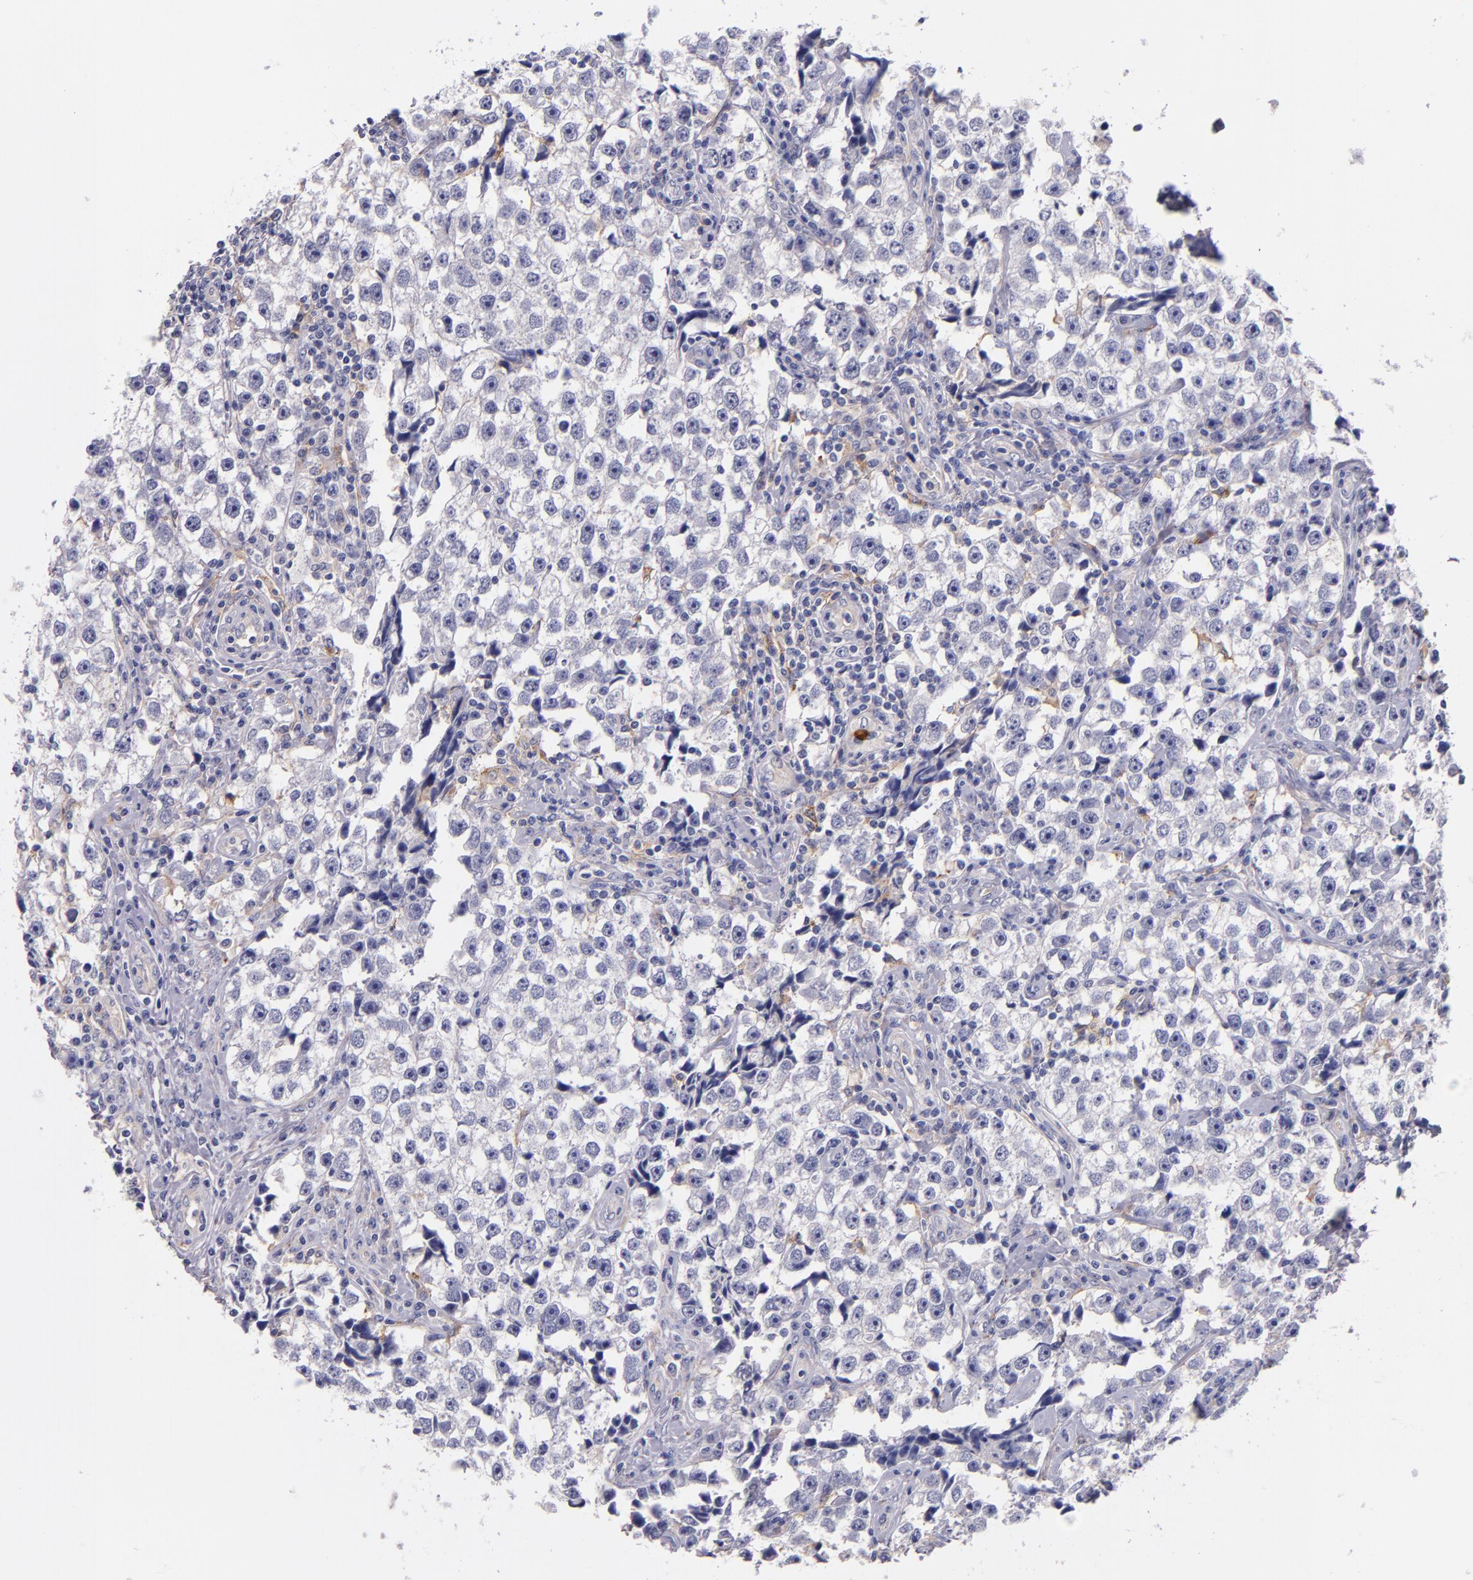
{"staining": {"intensity": "negative", "quantity": "none", "location": "none"}, "tissue": "testis cancer", "cell_type": "Tumor cells", "image_type": "cancer", "snomed": [{"axis": "morphology", "description": "Seminoma, NOS"}, {"axis": "topography", "description": "Testis"}], "caption": "High power microscopy image of an immunohistochemistry histopathology image of testis cancer (seminoma), revealing no significant expression in tumor cells.", "gene": "C5AR1", "patient": {"sex": "male", "age": 32}}